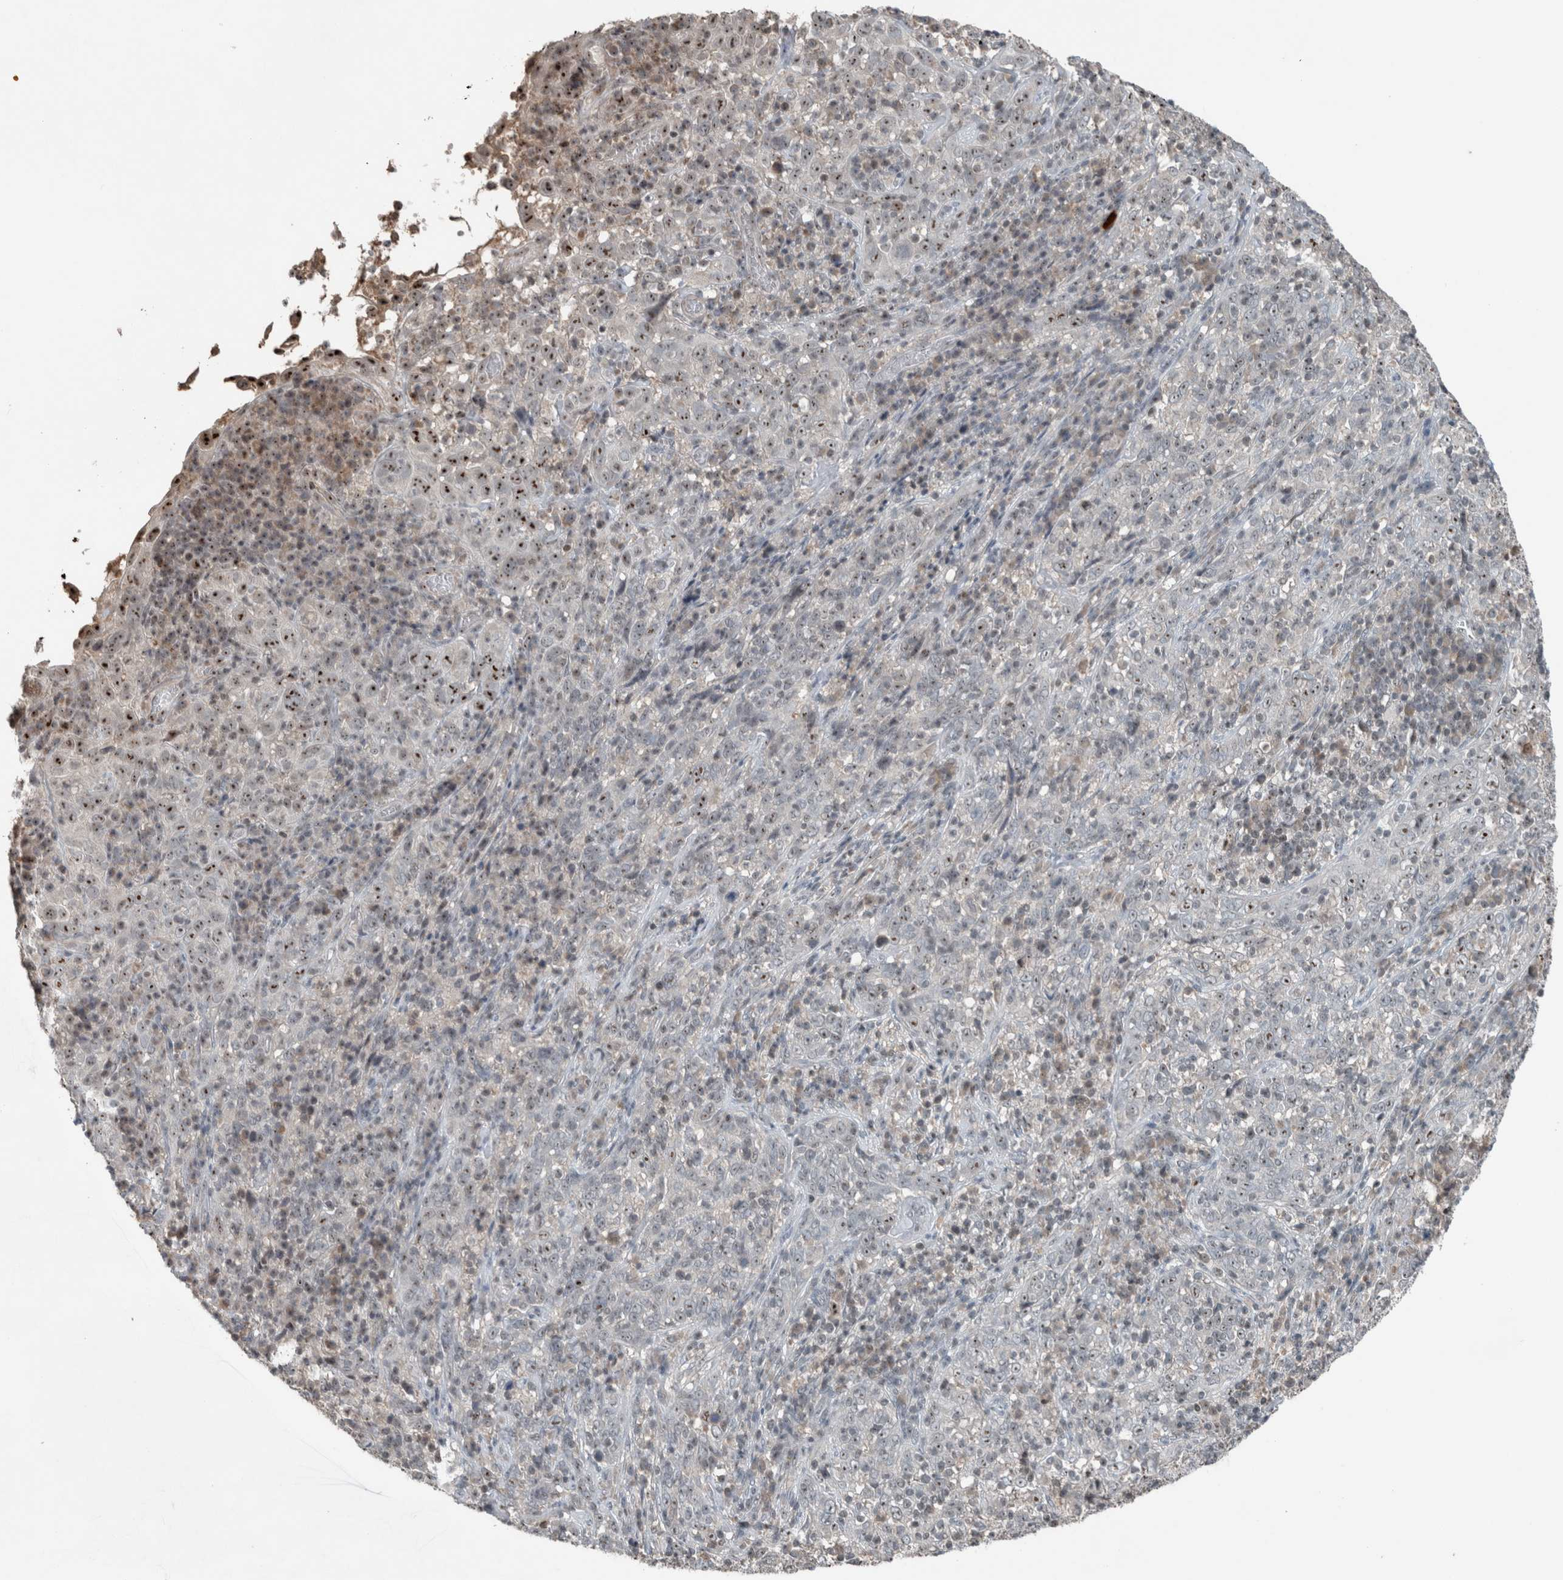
{"staining": {"intensity": "moderate", "quantity": ">75%", "location": "nuclear"}, "tissue": "cervical cancer", "cell_type": "Tumor cells", "image_type": "cancer", "snomed": [{"axis": "morphology", "description": "Squamous cell carcinoma, NOS"}, {"axis": "topography", "description": "Cervix"}], "caption": "Moderate nuclear expression is present in approximately >75% of tumor cells in squamous cell carcinoma (cervical).", "gene": "RPF1", "patient": {"sex": "female", "age": 46}}